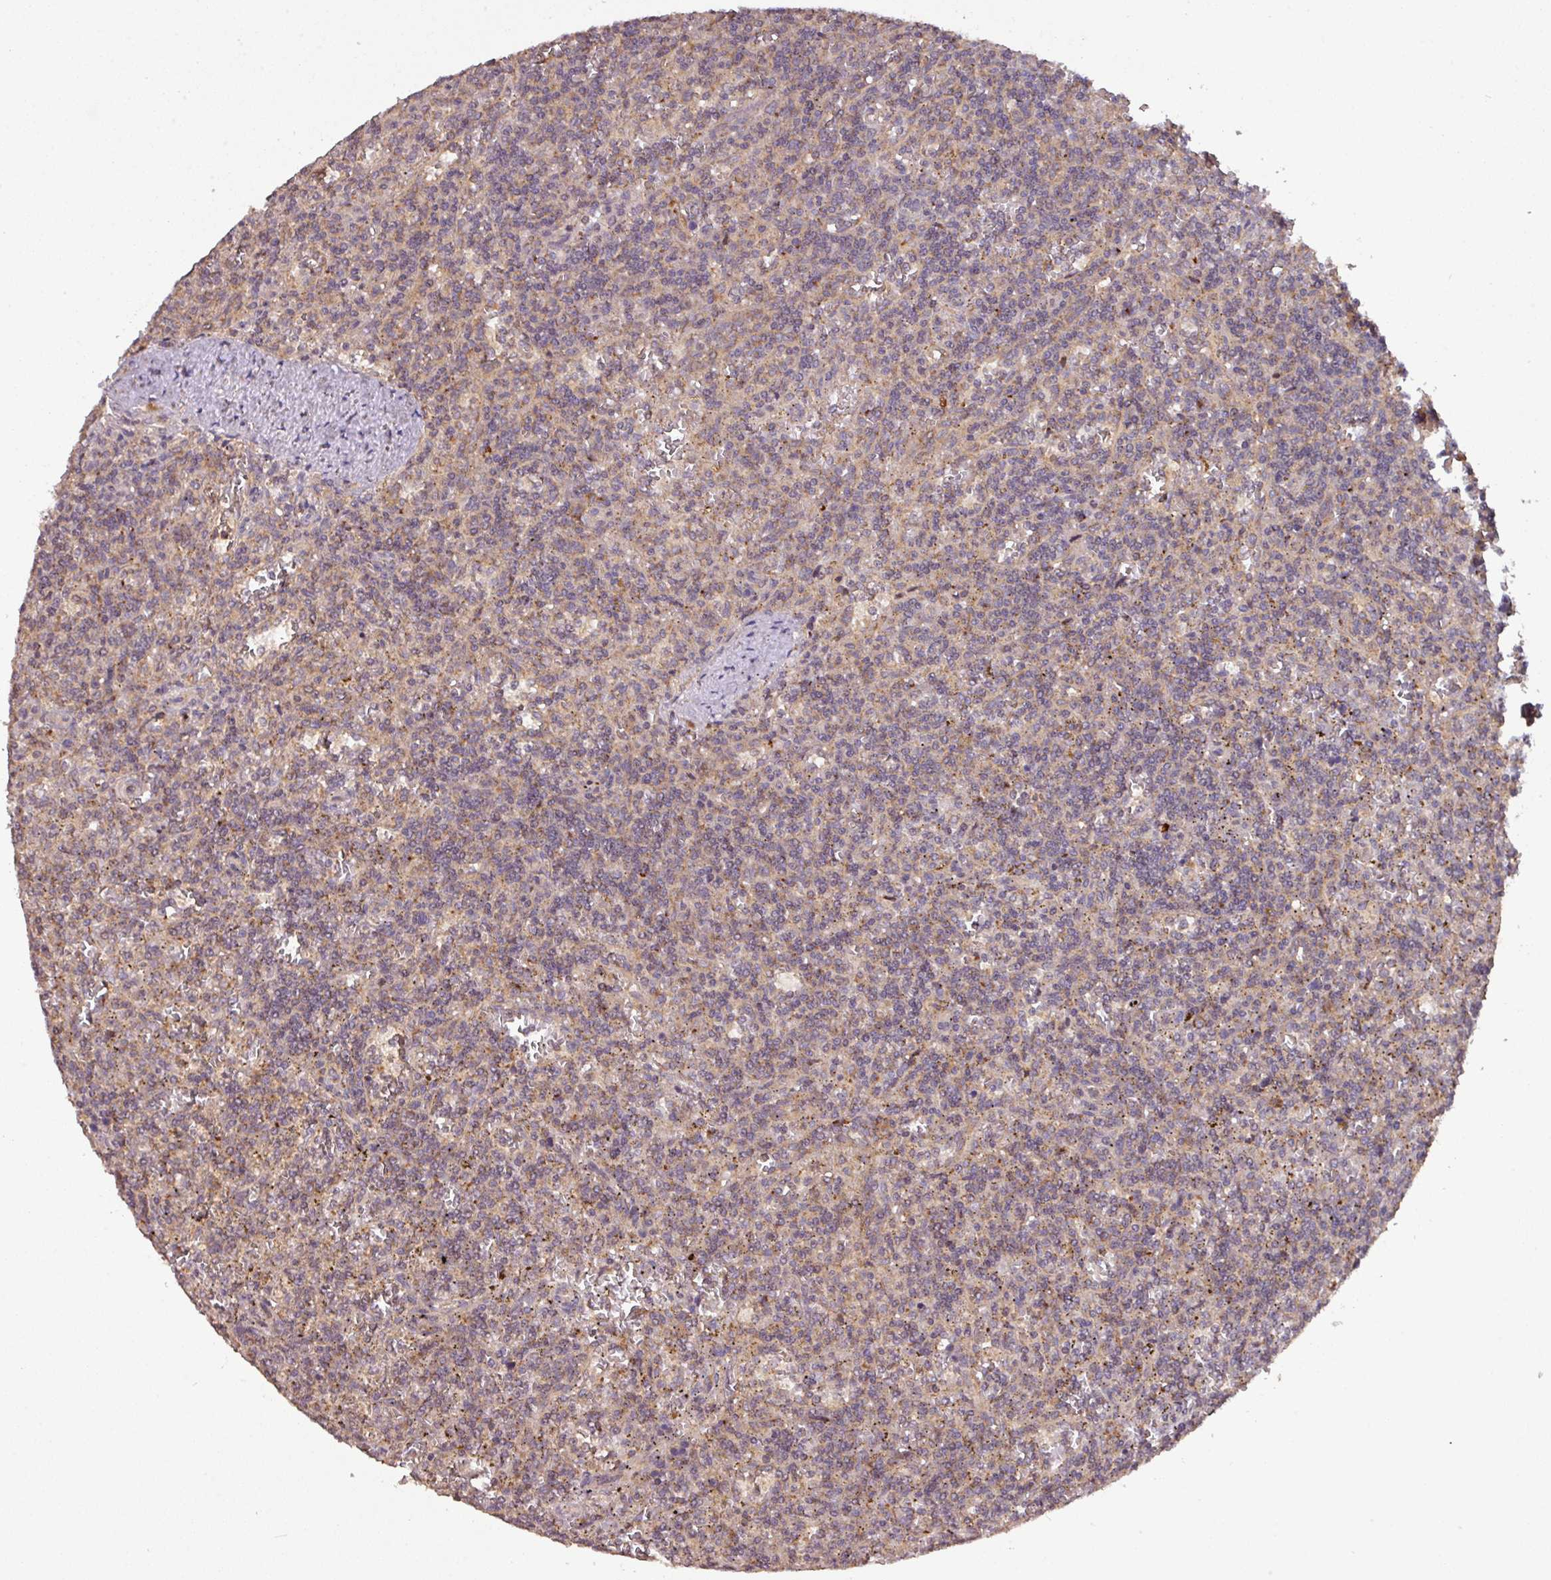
{"staining": {"intensity": "weak", "quantity": "25%-75%", "location": "cytoplasmic/membranous"}, "tissue": "lymphoma", "cell_type": "Tumor cells", "image_type": "cancer", "snomed": [{"axis": "morphology", "description": "Malignant lymphoma, non-Hodgkin's type, Low grade"}, {"axis": "topography", "description": "Spleen"}], "caption": "Brown immunohistochemical staining in human lymphoma reveals weak cytoplasmic/membranous positivity in about 25%-75% of tumor cells.", "gene": "MRRF", "patient": {"sex": "male", "age": 73}}